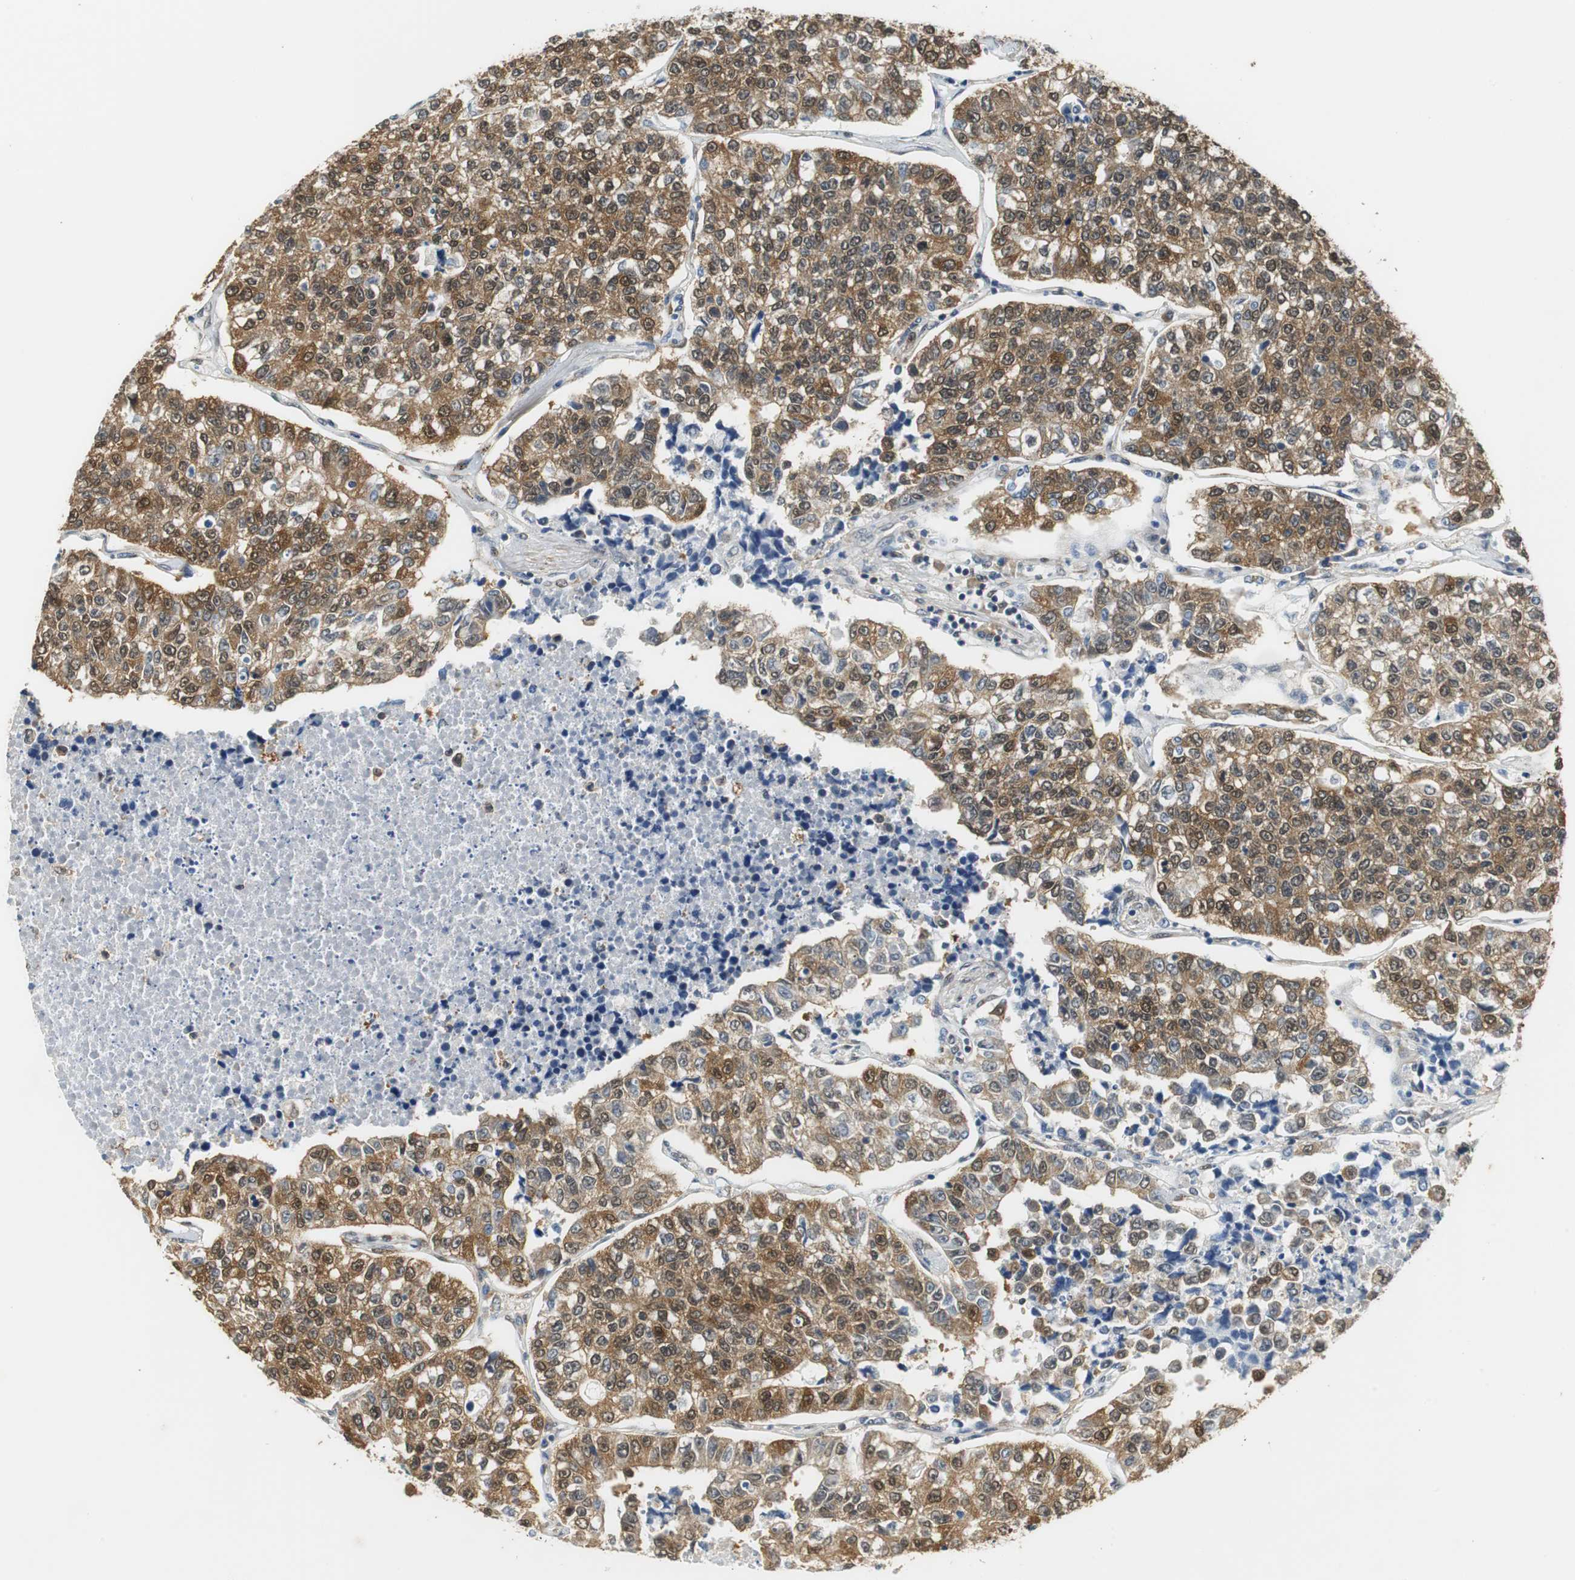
{"staining": {"intensity": "strong", "quantity": ">75%", "location": "cytoplasmic/membranous,nuclear"}, "tissue": "lung cancer", "cell_type": "Tumor cells", "image_type": "cancer", "snomed": [{"axis": "morphology", "description": "Adenocarcinoma, NOS"}, {"axis": "topography", "description": "Lung"}], "caption": "Lung cancer stained with DAB (3,3'-diaminobenzidine) IHC shows high levels of strong cytoplasmic/membranous and nuclear positivity in approximately >75% of tumor cells.", "gene": "UBQLN2", "patient": {"sex": "male", "age": 49}}